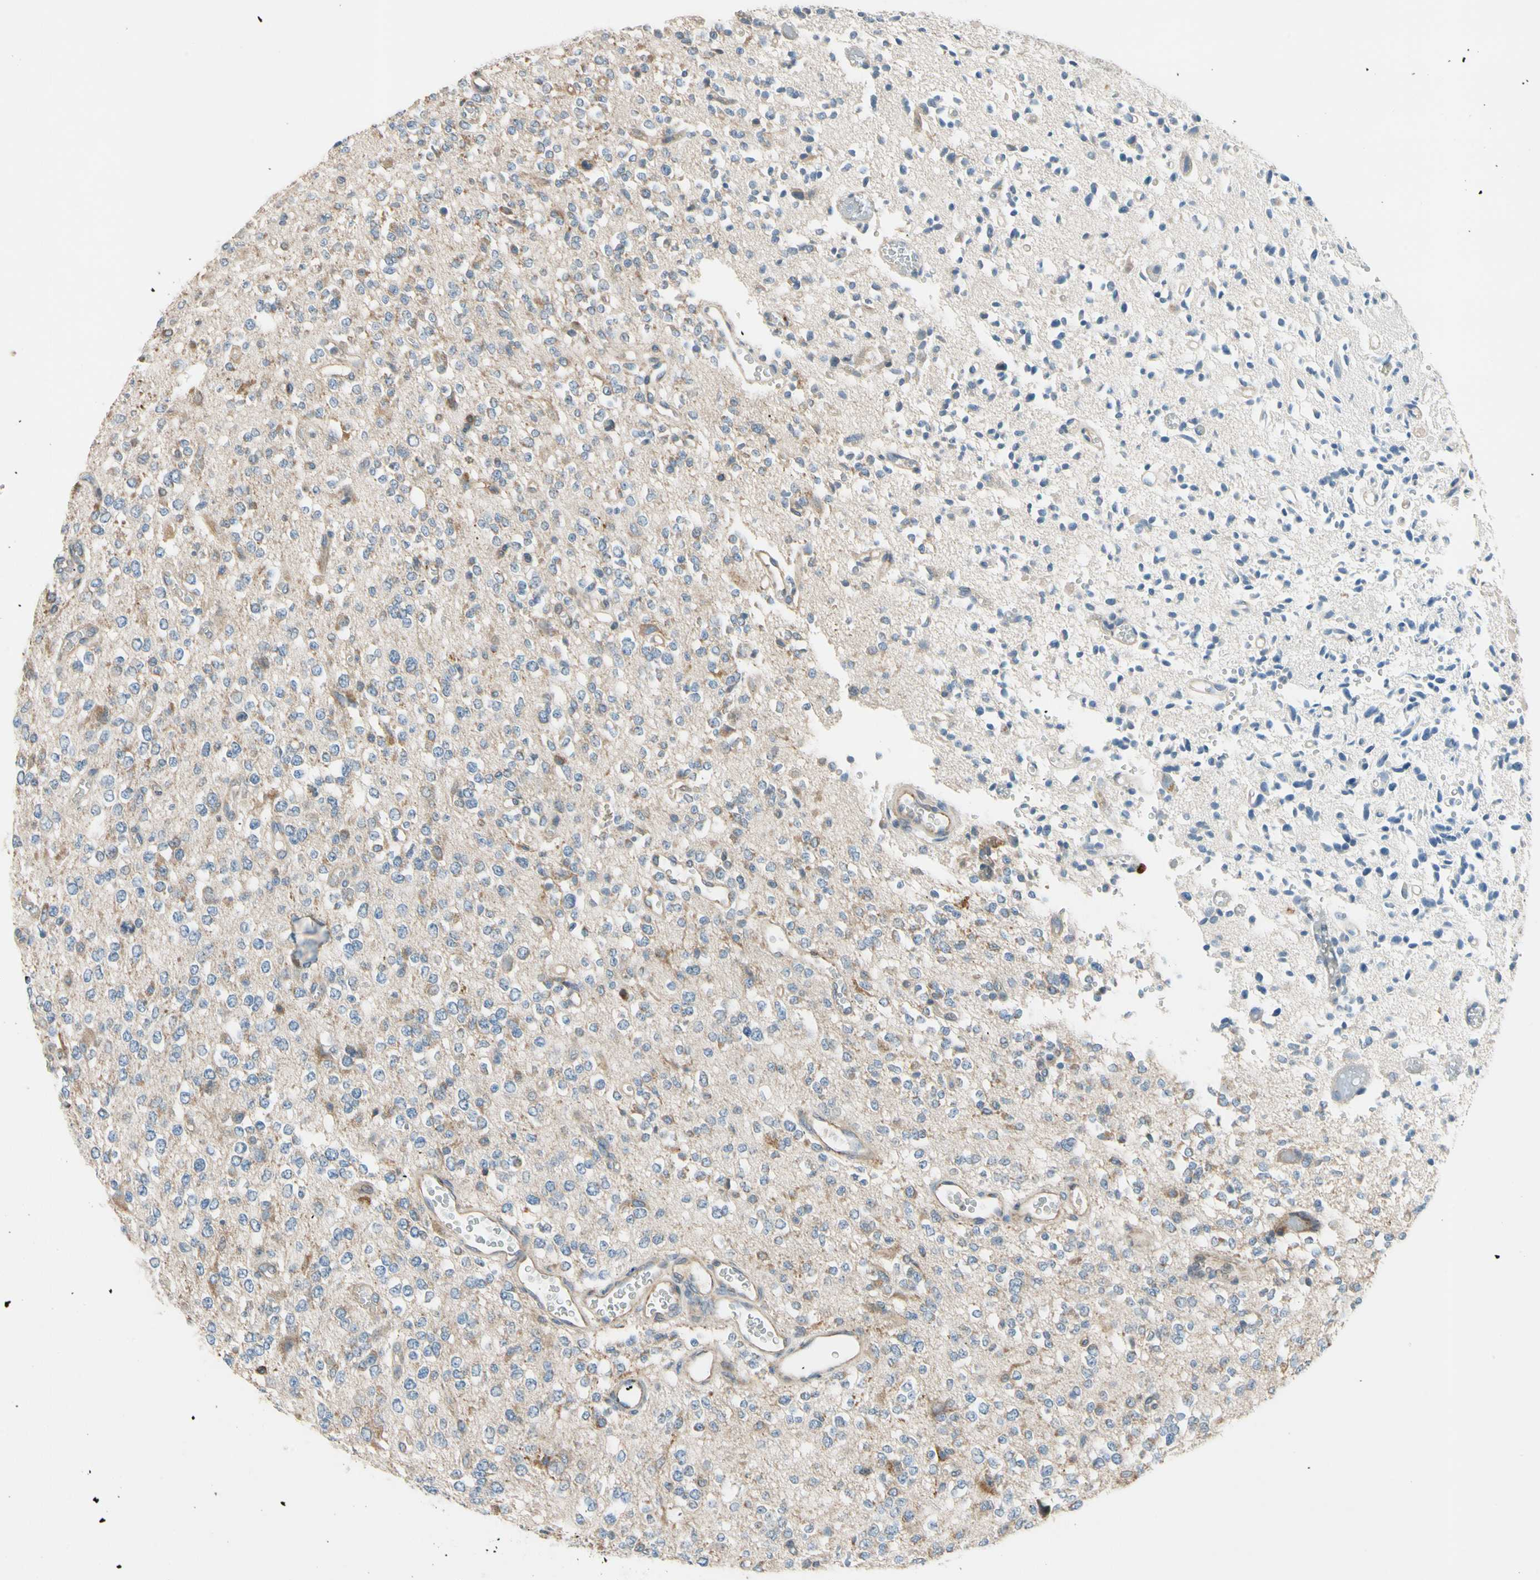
{"staining": {"intensity": "moderate", "quantity": "25%-75%", "location": "cytoplasmic/membranous"}, "tissue": "glioma", "cell_type": "Tumor cells", "image_type": "cancer", "snomed": [{"axis": "morphology", "description": "Glioma, malignant, Low grade"}, {"axis": "topography", "description": "Brain"}], "caption": "Protein analysis of glioma tissue demonstrates moderate cytoplasmic/membranous positivity in approximately 25%-75% of tumor cells.", "gene": "MST1R", "patient": {"sex": "male", "age": 38}}